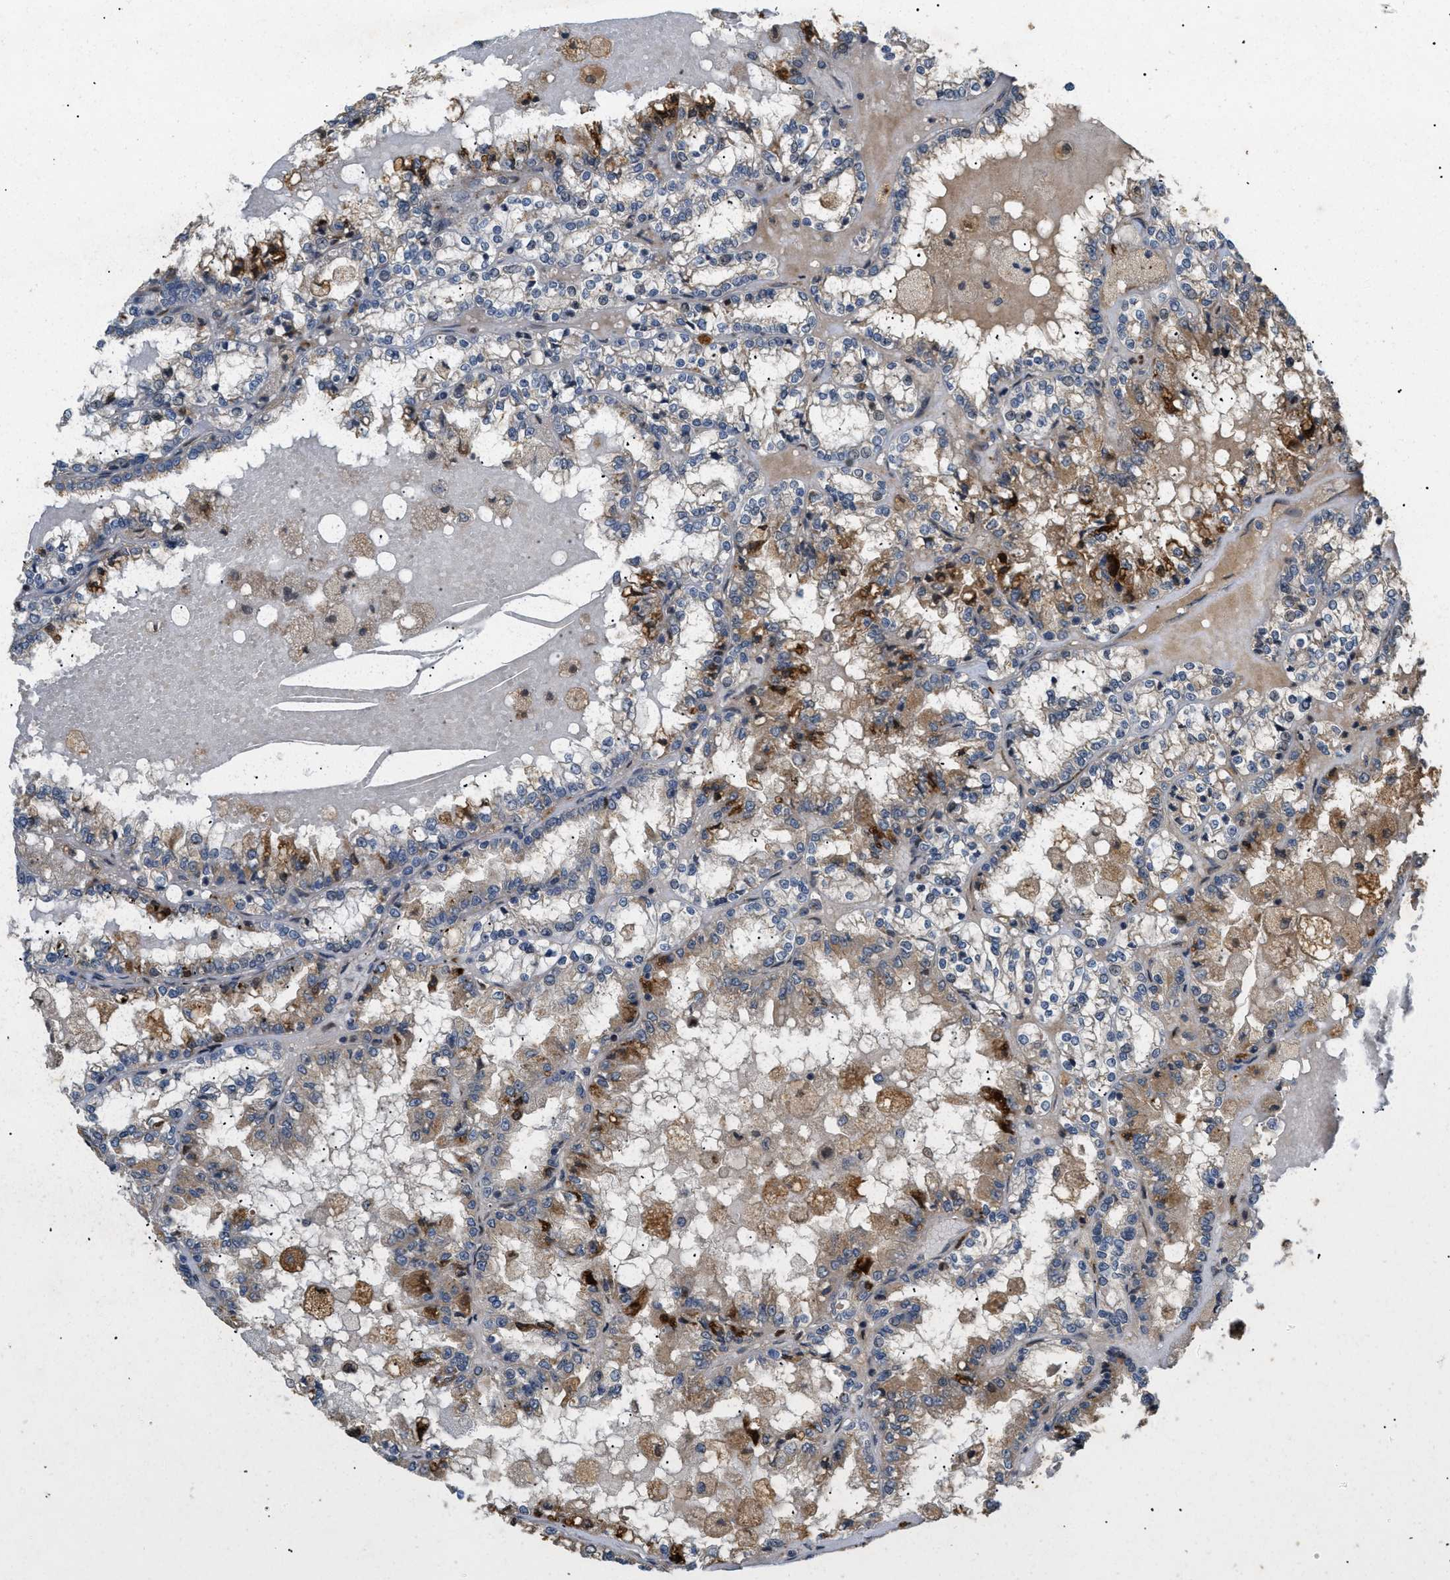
{"staining": {"intensity": "moderate", "quantity": "<25%", "location": "cytoplasmic/membranous"}, "tissue": "renal cancer", "cell_type": "Tumor cells", "image_type": "cancer", "snomed": [{"axis": "morphology", "description": "Adenocarcinoma, NOS"}, {"axis": "topography", "description": "Kidney"}], "caption": "A photomicrograph of human renal cancer stained for a protein exhibits moderate cytoplasmic/membranous brown staining in tumor cells.", "gene": "PDGFB", "patient": {"sex": "female", "age": 56}}